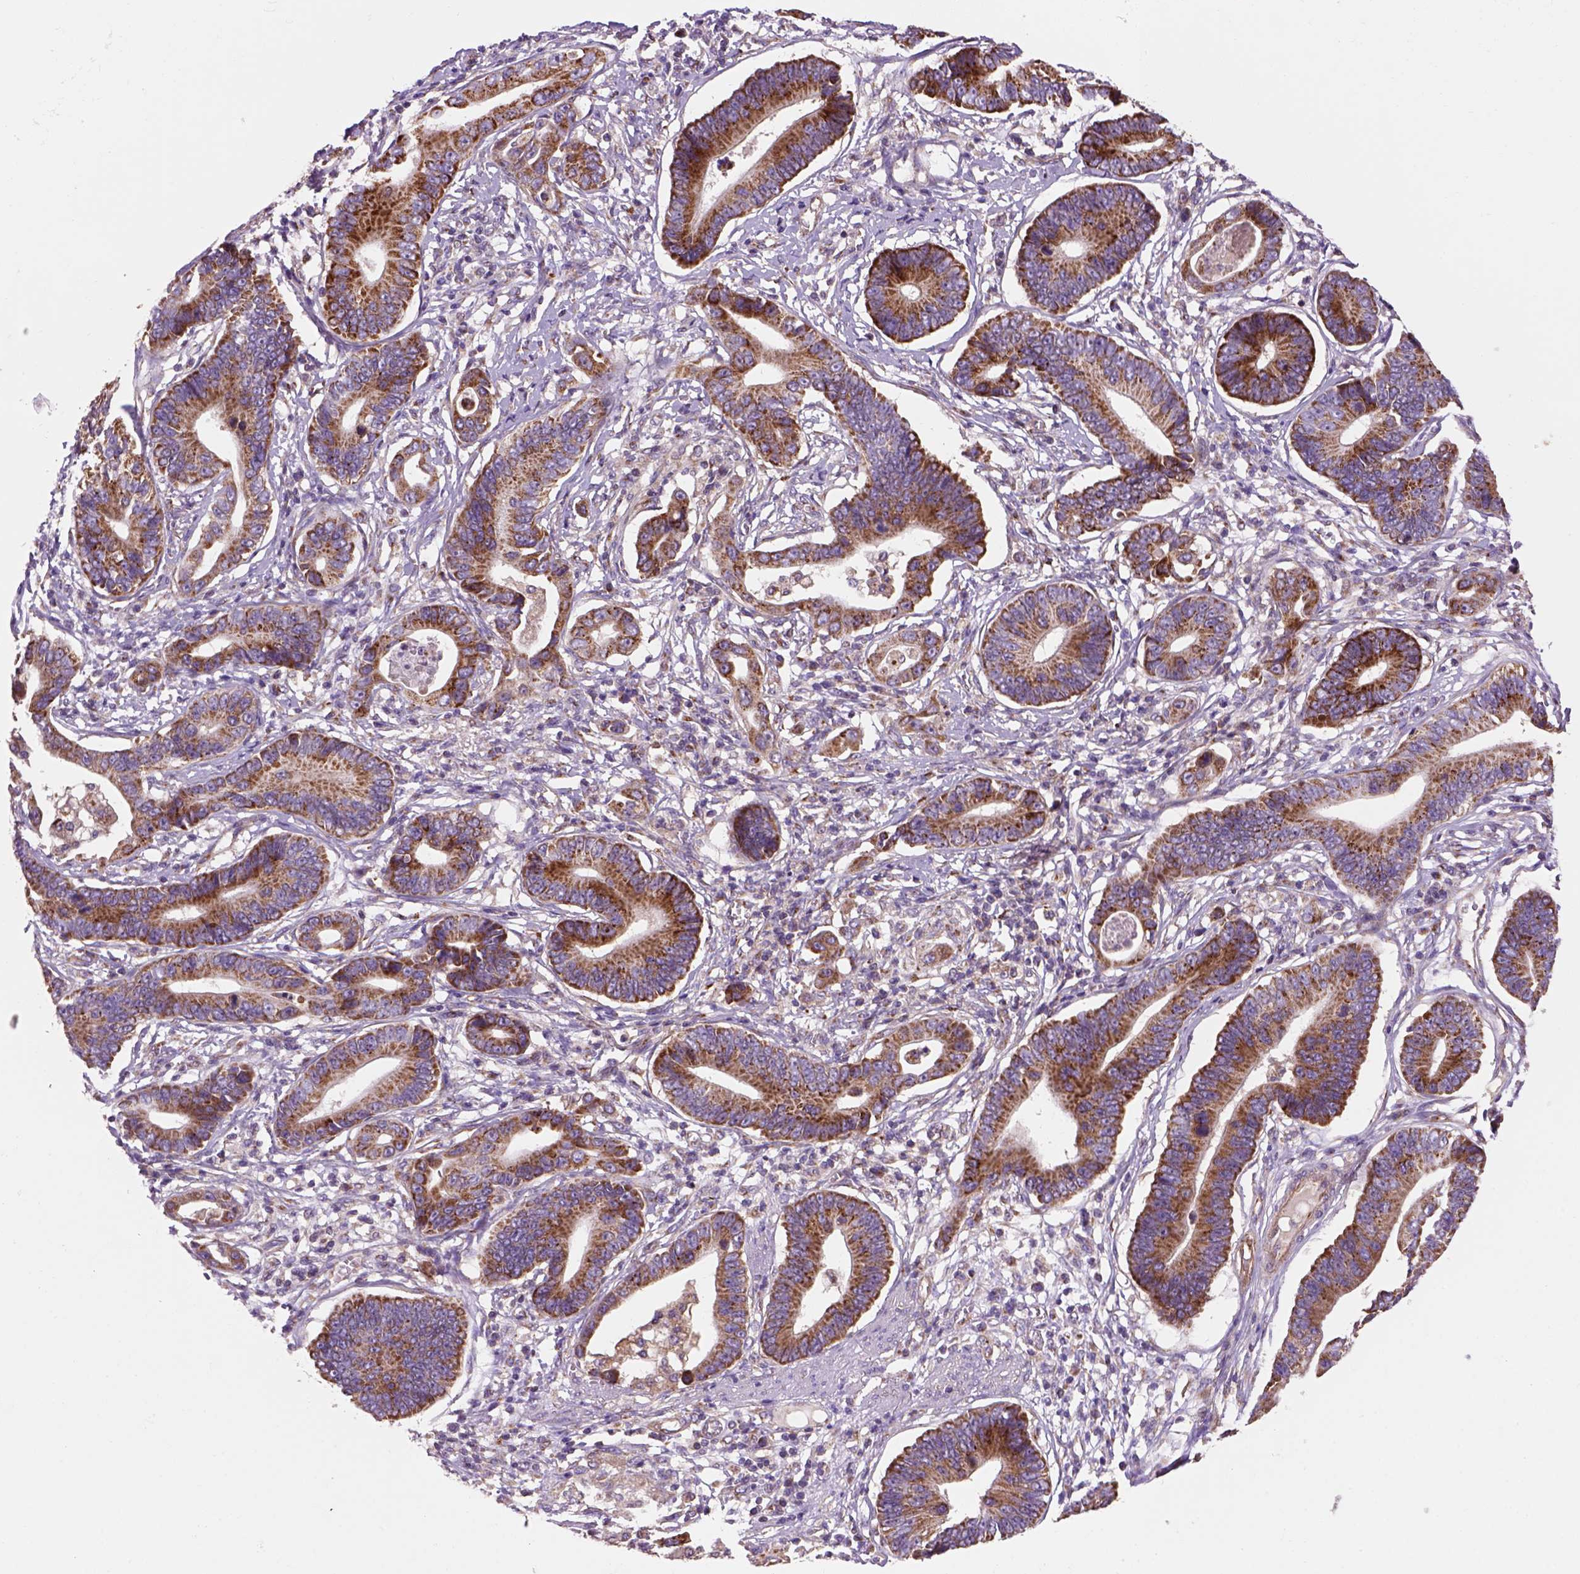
{"staining": {"intensity": "strong", "quantity": "25%-75%", "location": "cytoplasmic/membranous"}, "tissue": "stomach cancer", "cell_type": "Tumor cells", "image_type": "cancer", "snomed": [{"axis": "morphology", "description": "Adenocarcinoma, NOS"}, {"axis": "topography", "description": "Stomach"}], "caption": "Stomach adenocarcinoma tissue reveals strong cytoplasmic/membranous staining in about 25%-75% of tumor cells, visualized by immunohistochemistry.", "gene": "WARS2", "patient": {"sex": "male", "age": 84}}